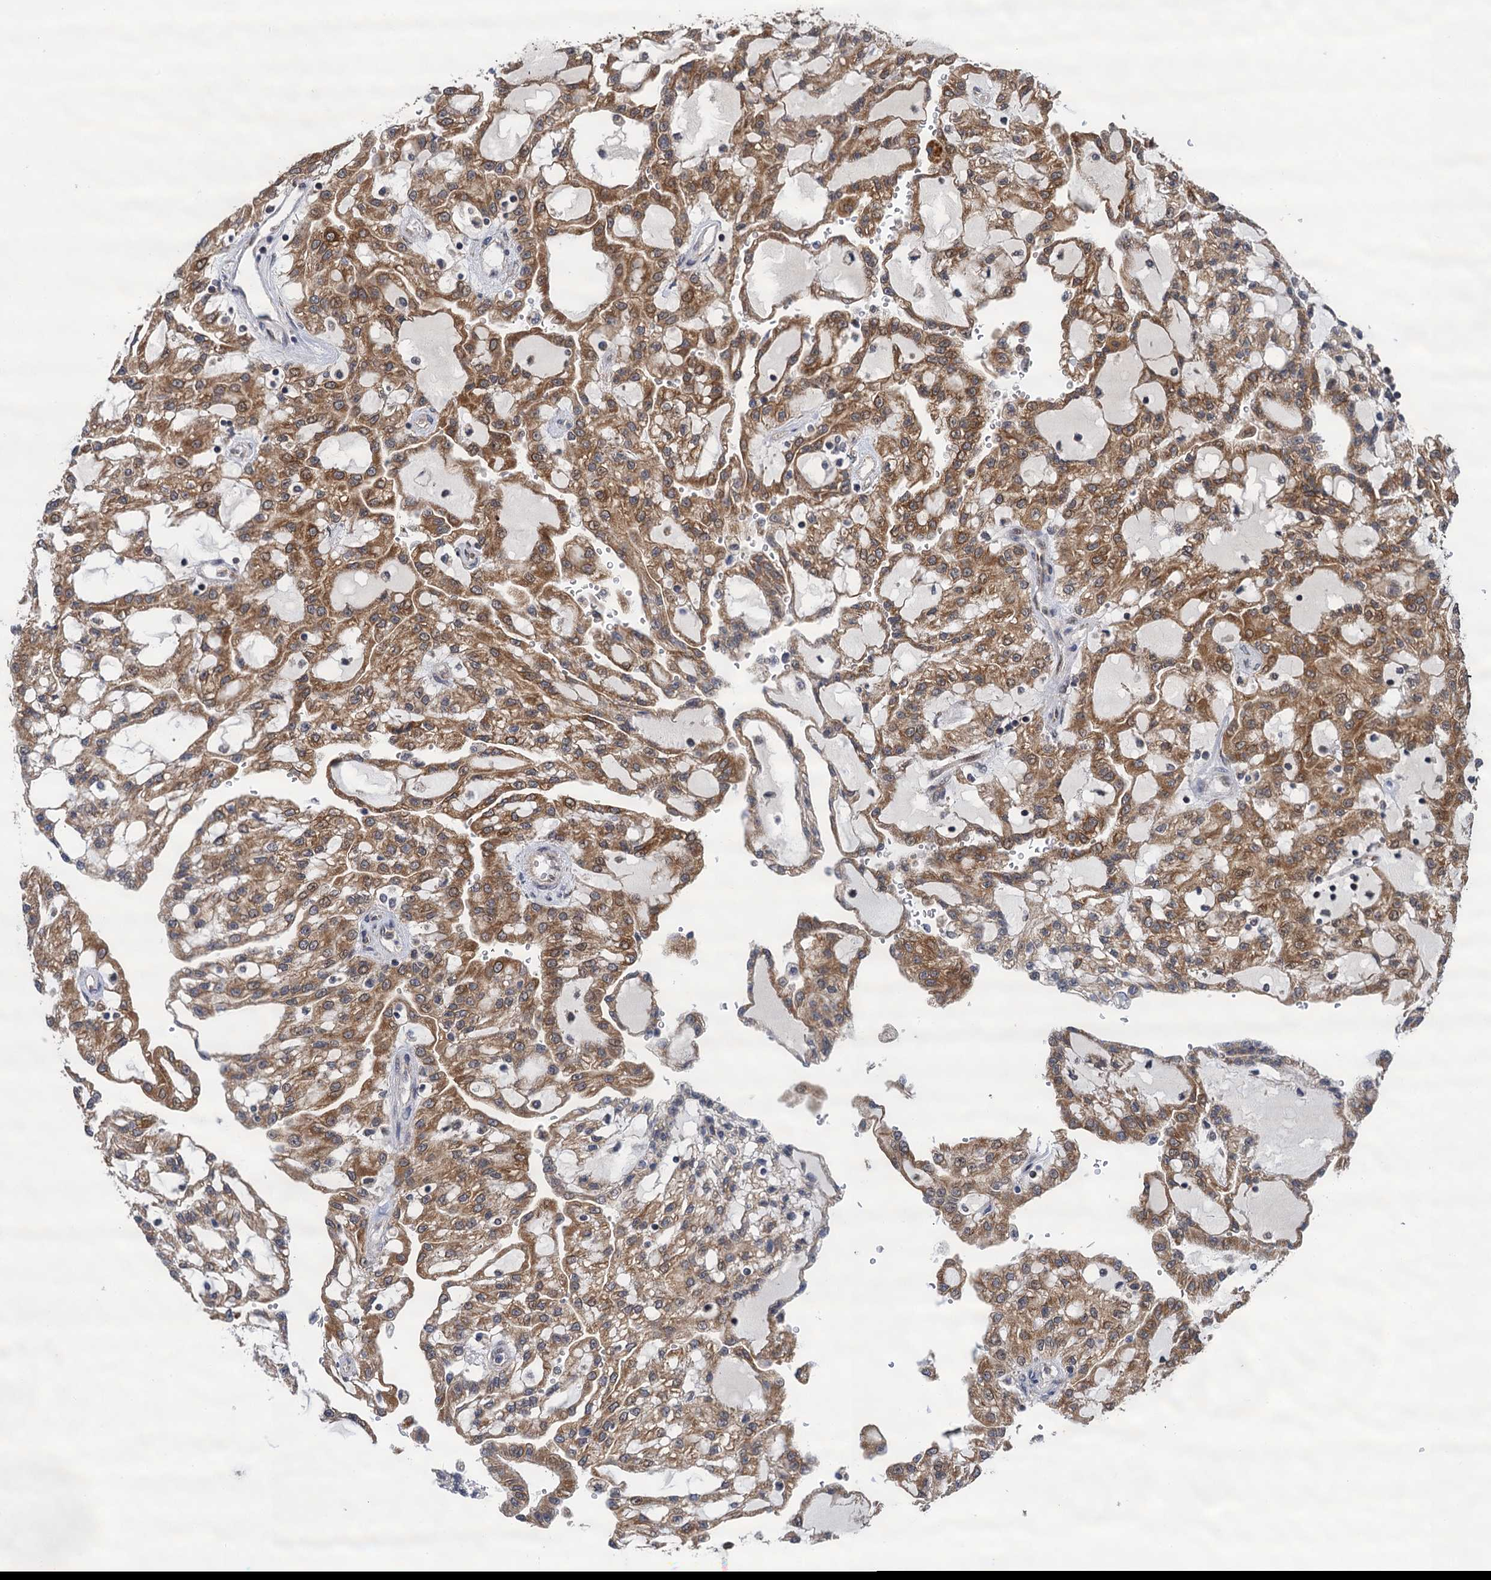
{"staining": {"intensity": "moderate", "quantity": ">75%", "location": "cytoplasmic/membranous"}, "tissue": "renal cancer", "cell_type": "Tumor cells", "image_type": "cancer", "snomed": [{"axis": "morphology", "description": "Adenocarcinoma, NOS"}, {"axis": "topography", "description": "Kidney"}], "caption": "Human renal cancer (adenocarcinoma) stained with a protein marker displays moderate staining in tumor cells.", "gene": "CMPK2", "patient": {"sex": "male", "age": 63}}